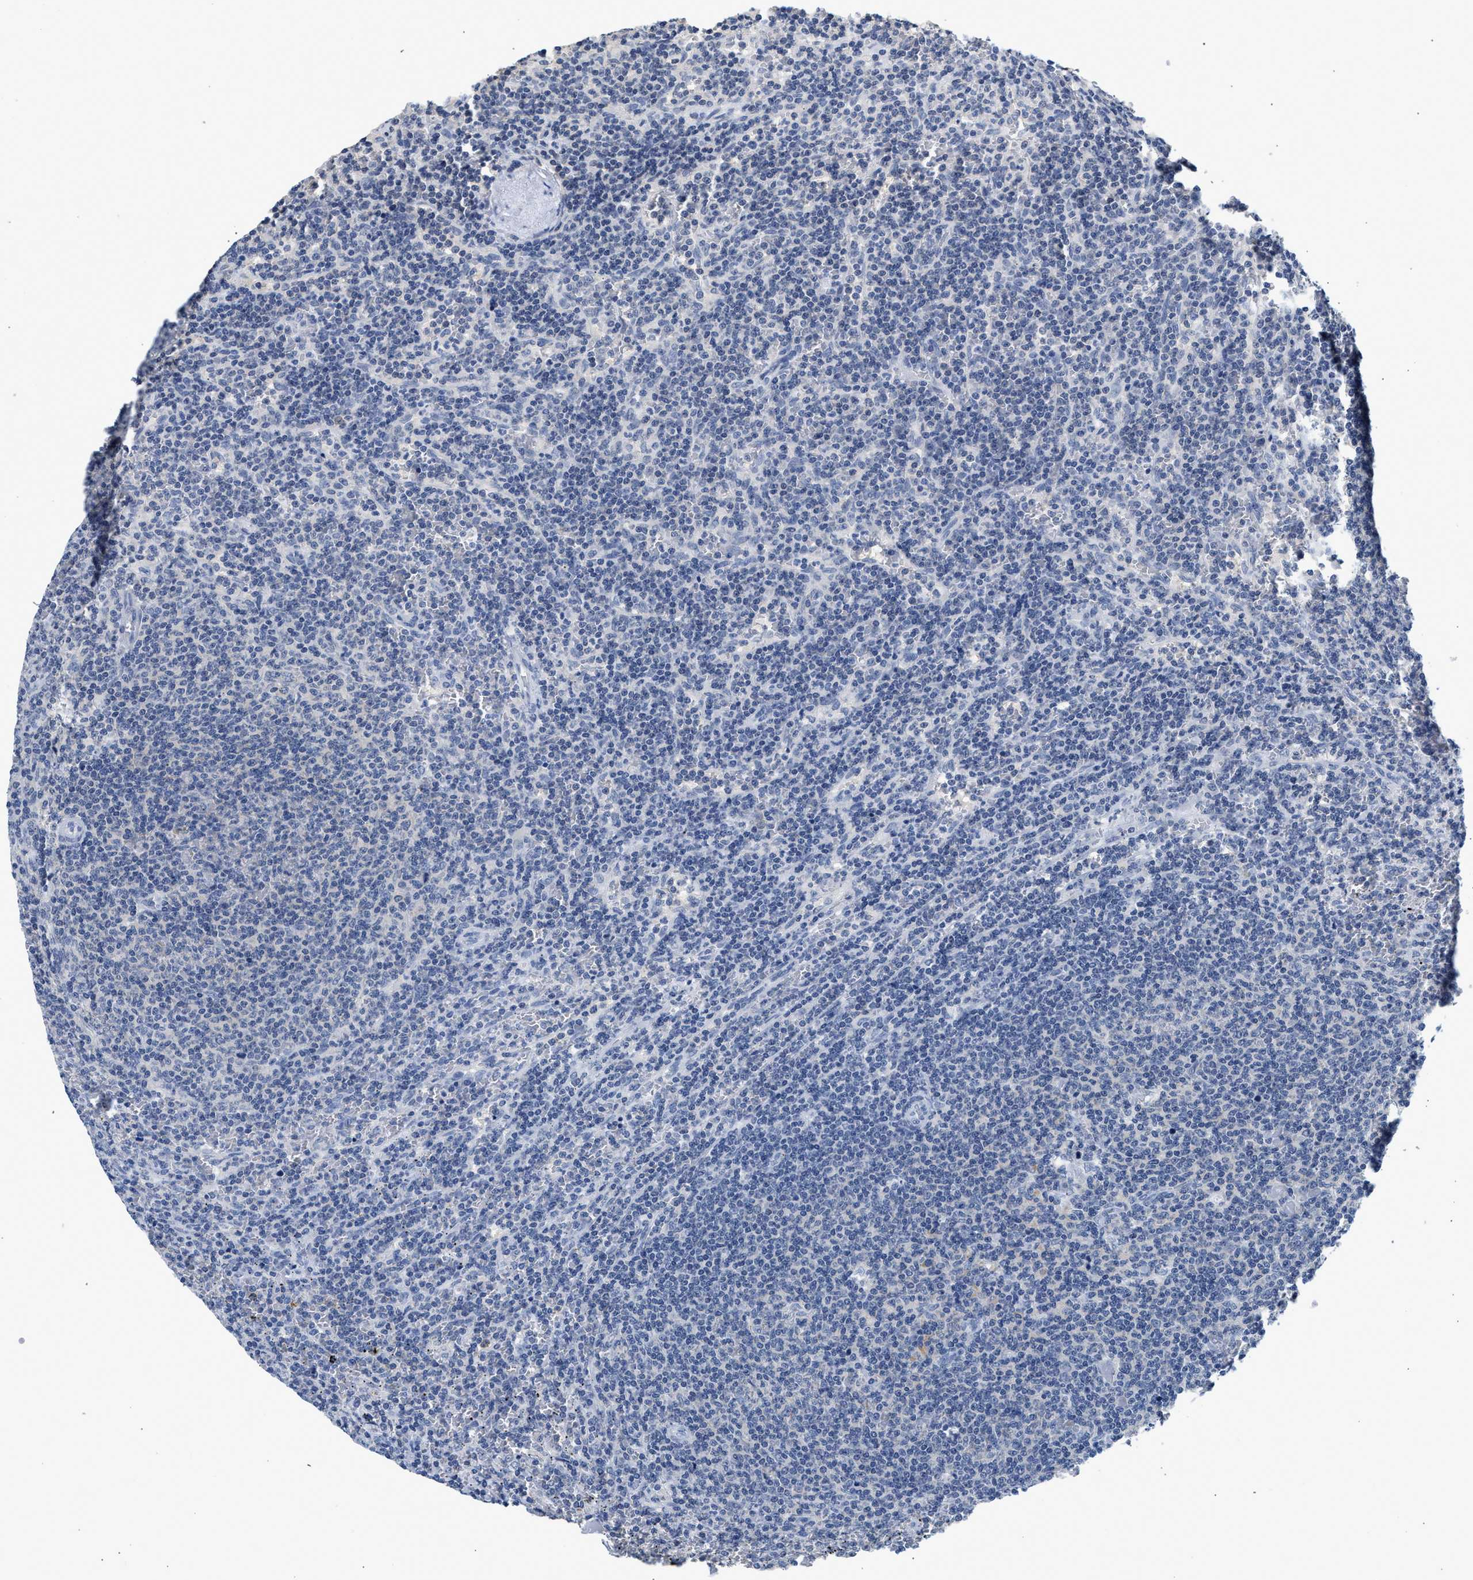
{"staining": {"intensity": "negative", "quantity": "none", "location": "none"}, "tissue": "lymphoma", "cell_type": "Tumor cells", "image_type": "cancer", "snomed": [{"axis": "morphology", "description": "Malignant lymphoma, non-Hodgkin's type, Low grade"}, {"axis": "topography", "description": "Spleen"}], "caption": "High power microscopy photomicrograph of an immunohistochemistry photomicrograph of malignant lymphoma, non-Hodgkin's type (low-grade), revealing no significant expression in tumor cells.", "gene": "PPM1L", "patient": {"sex": "female", "age": 50}}